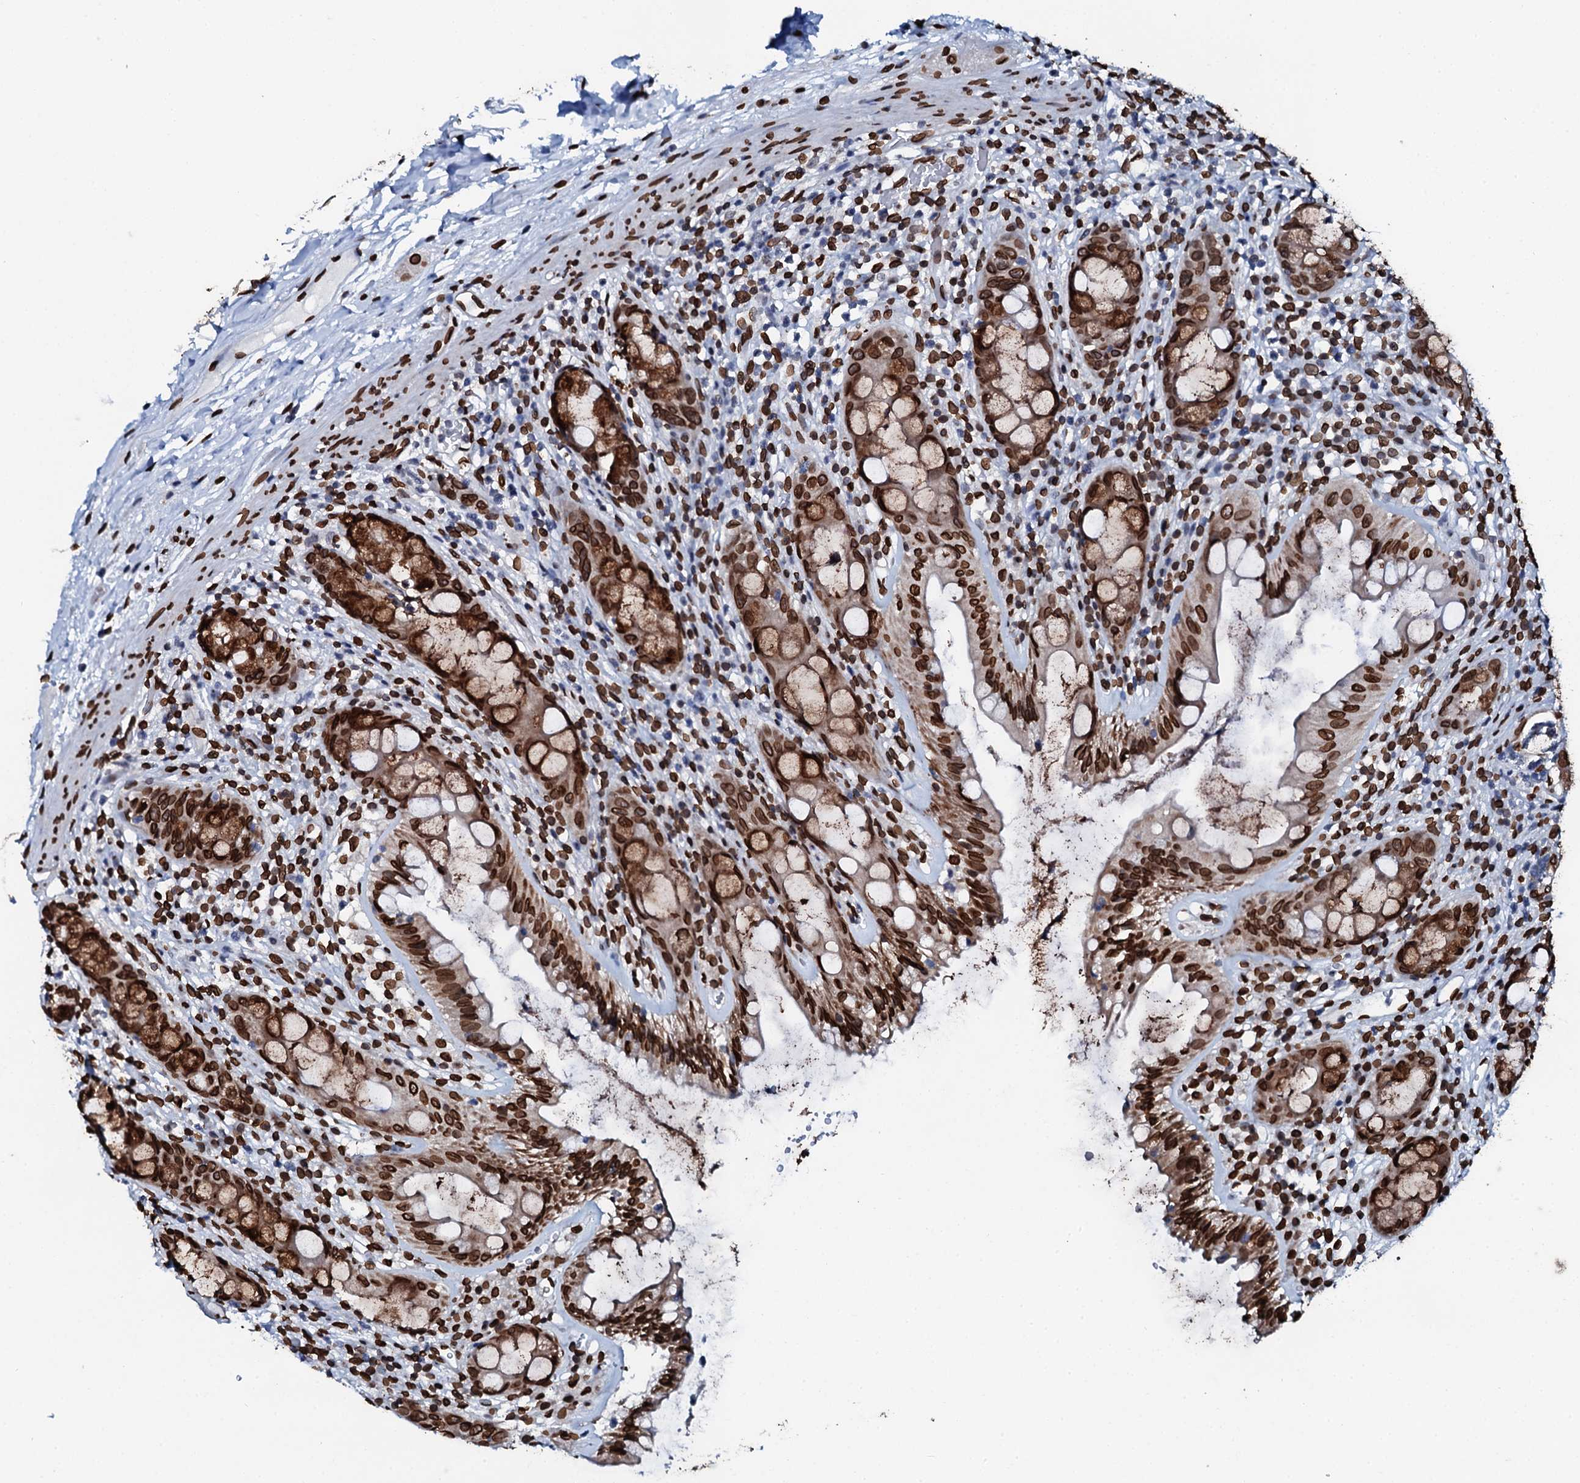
{"staining": {"intensity": "strong", "quantity": ">75%", "location": "cytoplasmic/membranous,nuclear"}, "tissue": "rectum", "cell_type": "Glandular cells", "image_type": "normal", "snomed": [{"axis": "morphology", "description": "Normal tissue, NOS"}, {"axis": "topography", "description": "Rectum"}], "caption": "Rectum stained with a brown dye reveals strong cytoplasmic/membranous,nuclear positive positivity in about >75% of glandular cells.", "gene": "KATNAL2", "patient": {"sex": "female", "age": 57}}